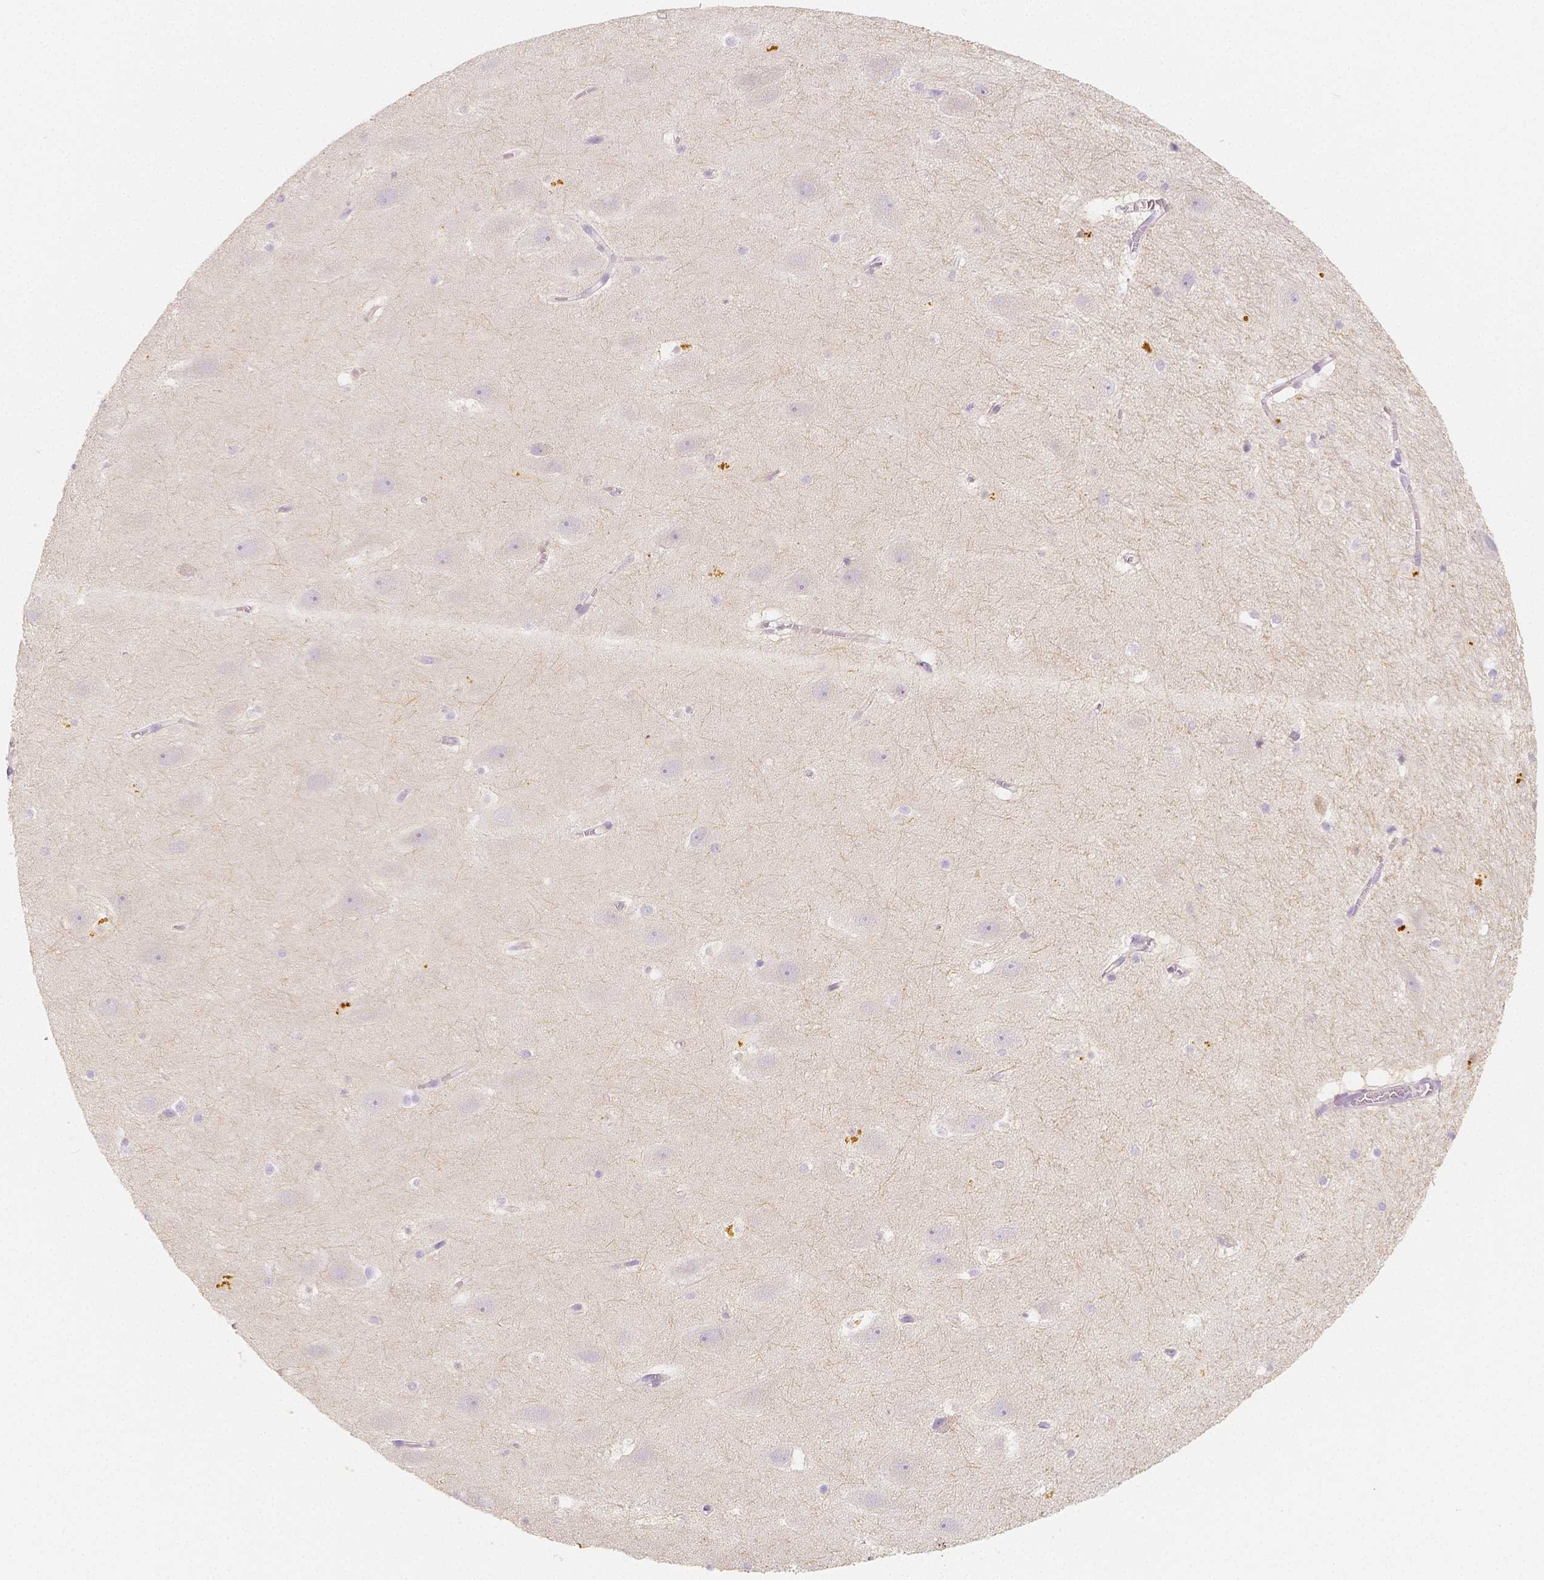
{"staining": {"intensity": "negative", "quantity": "none", "location": "none"}, "tissue": "hippocampus", "cell_type": "Glial cells", "image_type": "normal", "snomed": [{"axis": "morphology", "description": "Normal tissue, NOS"}, {"axis": "topography", "description": "Hippocampus"}], "caption": "A photomicrograph of hippocampus stained for a protein reveals no brown staining in glial cells.", "gene": "BATF", "patient": {"sex": "male", "age": 45}}